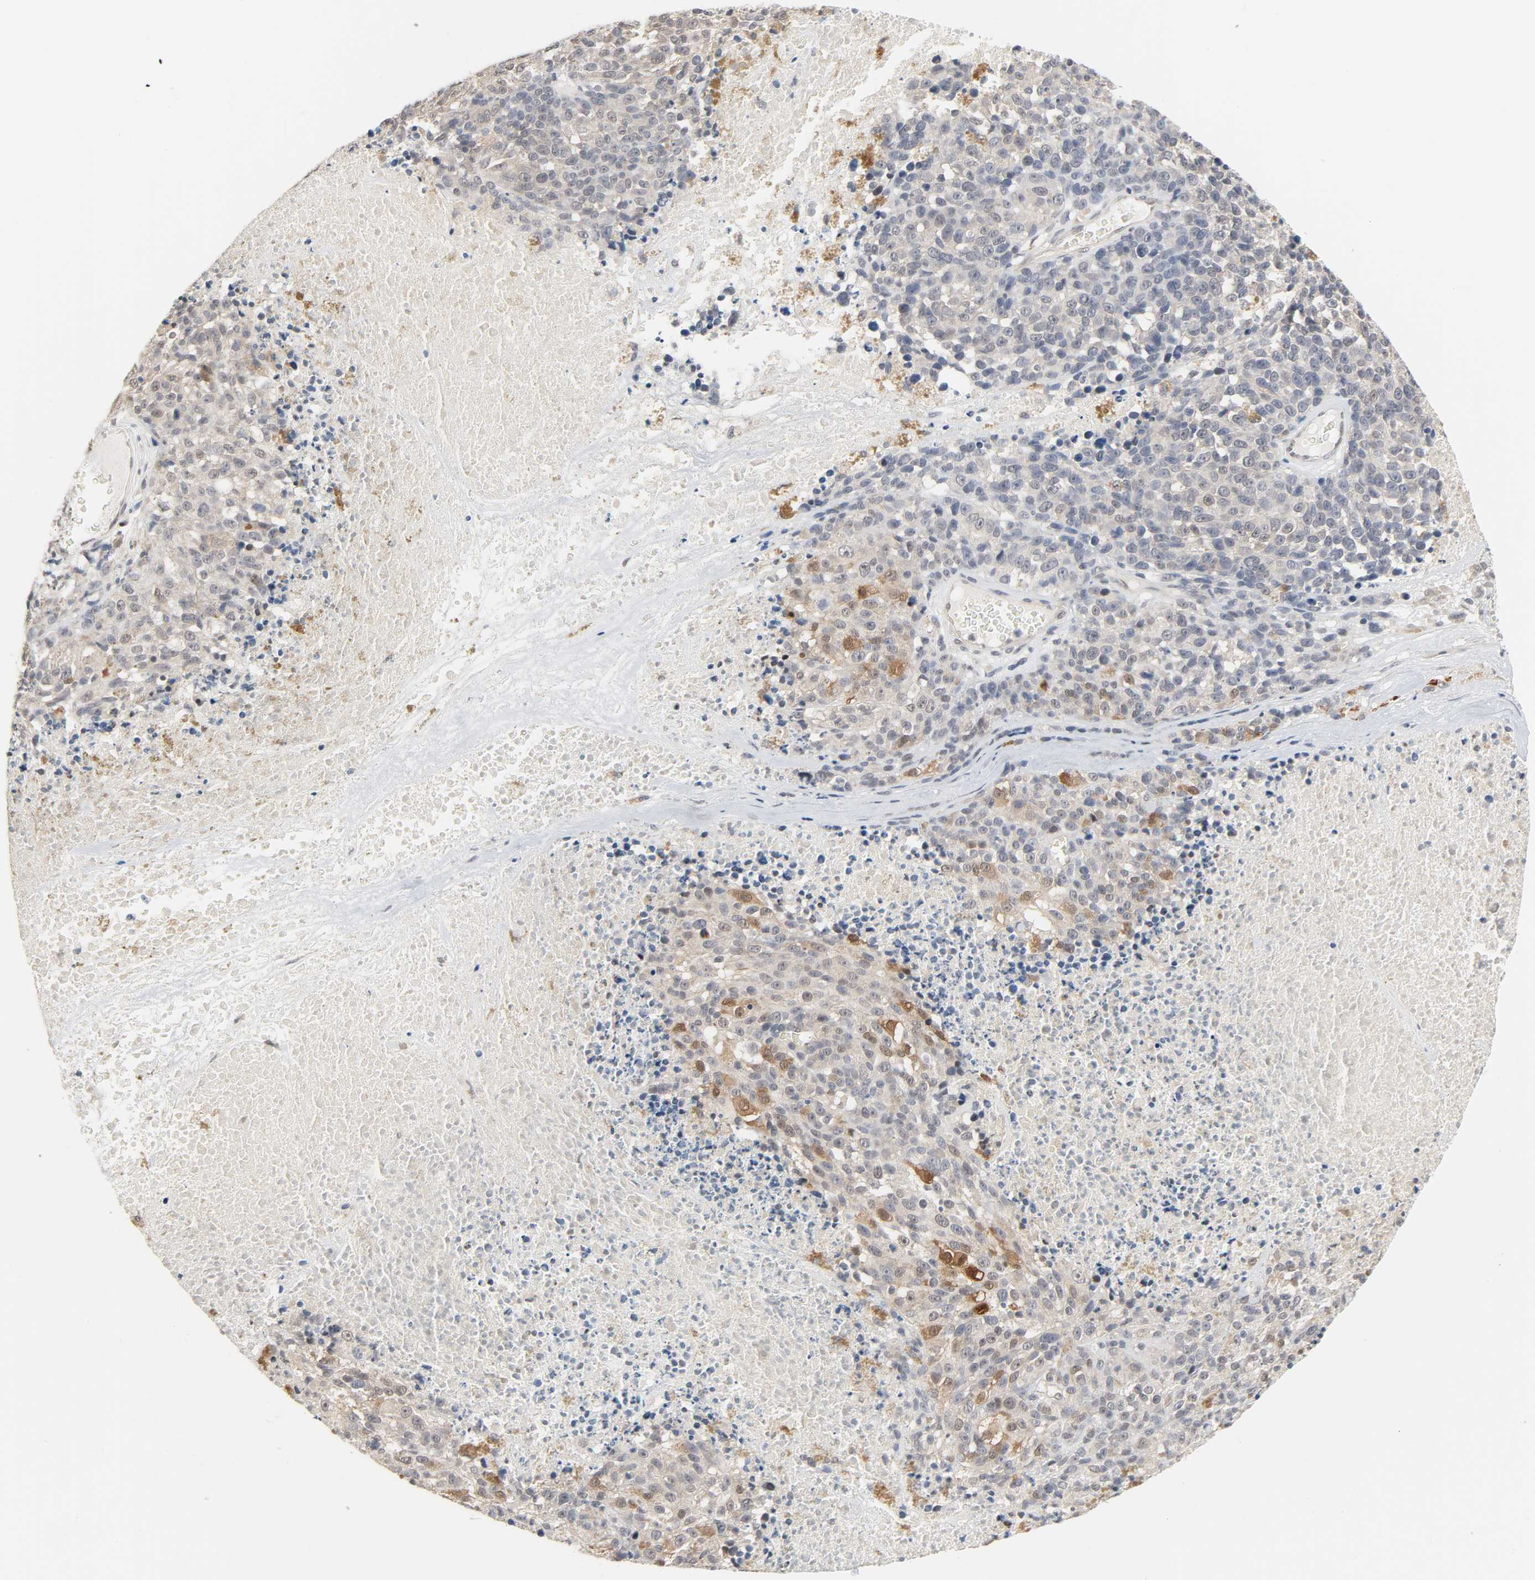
{"staining": {"intensity": "moderate", "quantity": "<25%", "location": "cytoplasmic/membranous"}, "tissue": "melanoma", "cell_type": "Tumor cells", "image_type": "cancer", "snomed": [{"axis": "morphology", "description": "Malignant melanoma, Metastatic site"}, {"axis": "topography", "description": "Cerebral cortex"}], "caption": "IHC staining of malignant melanoma (metastatic site), which shows low levels of moderate cytoplasmic/membranous positivity in approximately <25% of tumor cells indicating moderate cytoplasmic/membranous protein positivity. The staining was performed using DAB (brown) for protein detection and nuclei were counterstained in hematoxylin (blue).", "gene": "ACSS2", "patient": {"sex": "female", "age": 52}}